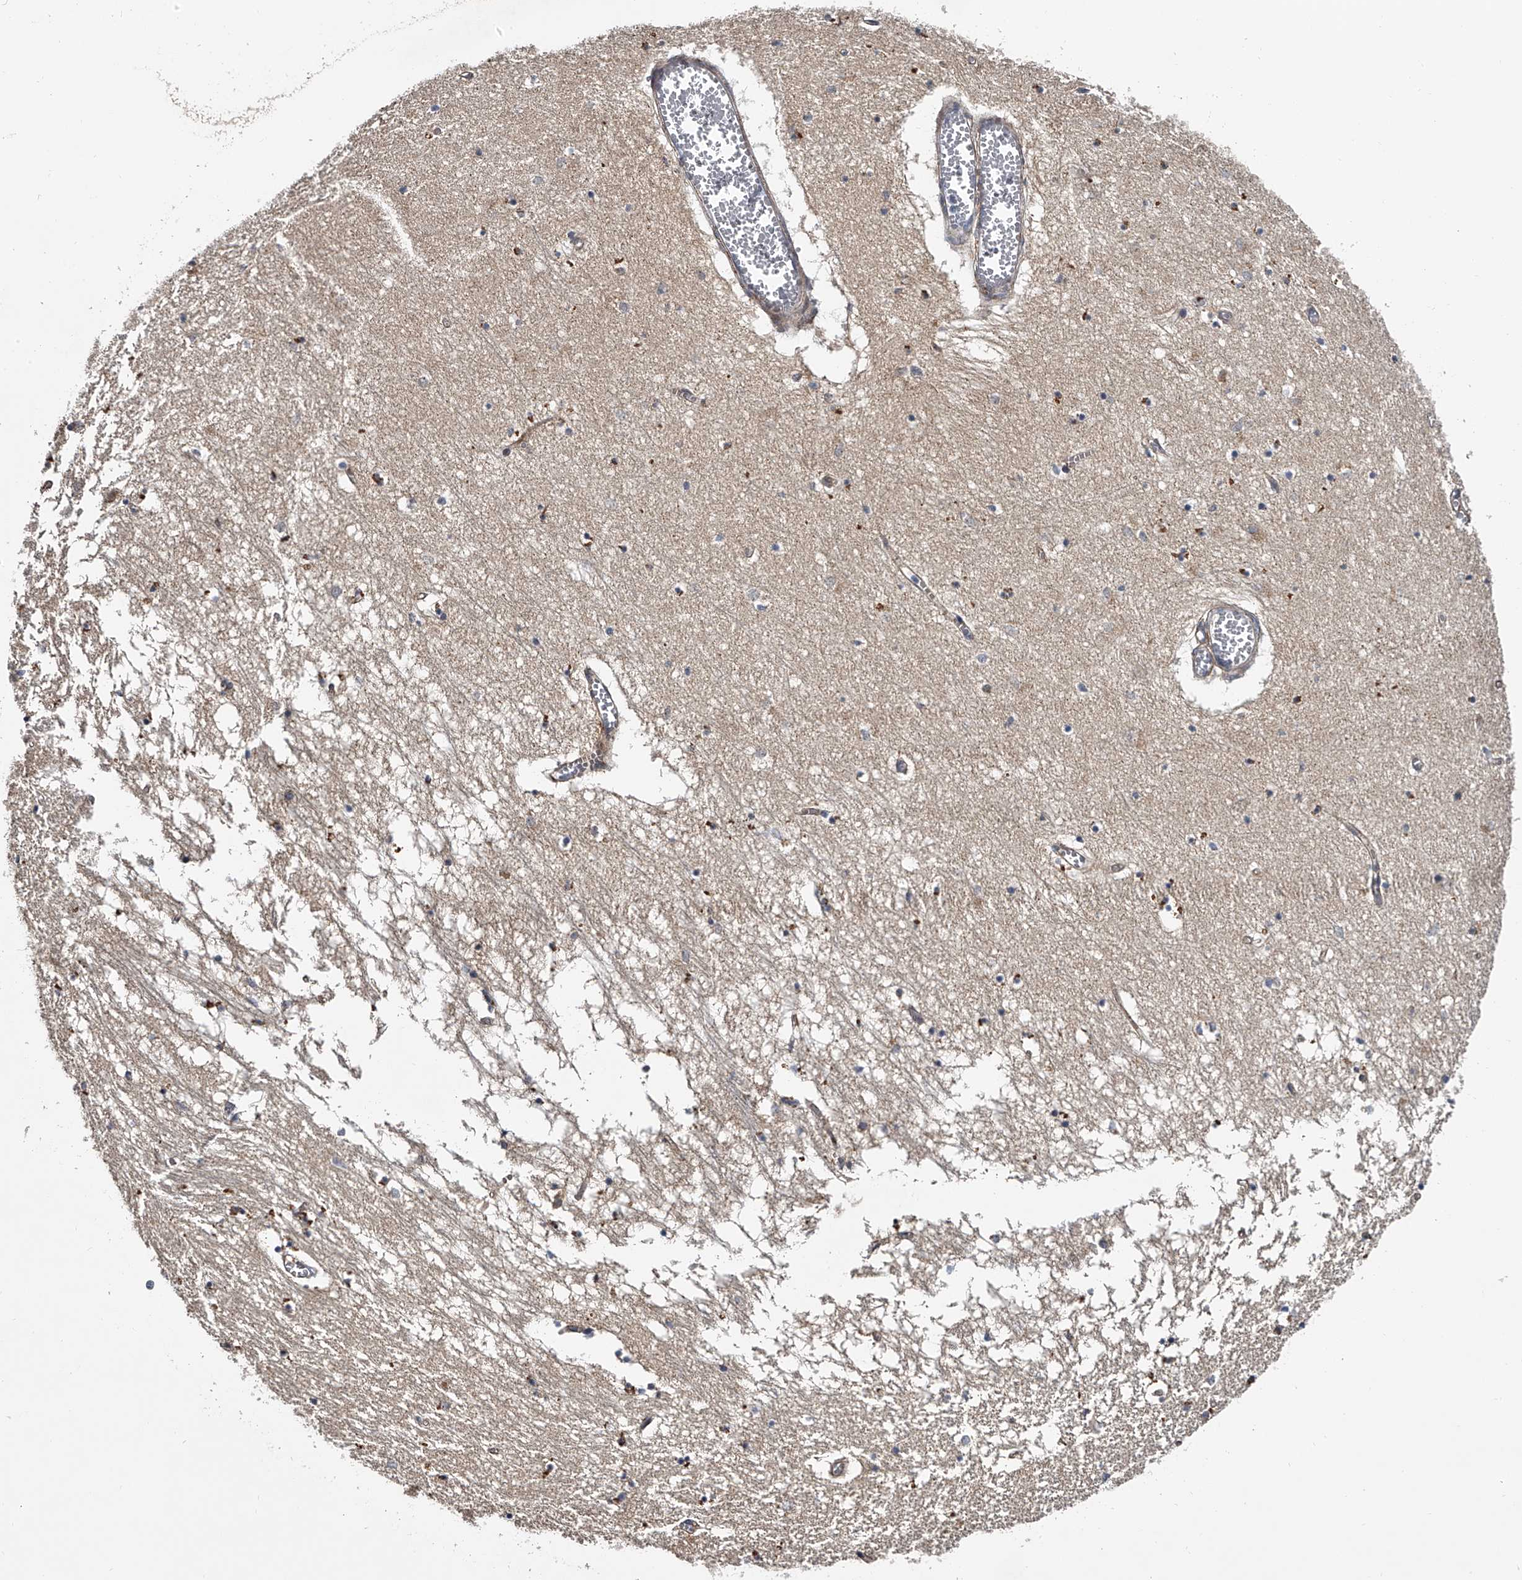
{"staining": {"intensity": "negative", "quantity": "none", "location": "none"}, "tissue": "hippocampus", "cell_type": "Glial cells", "image_type": "normal", "snomed": [{"axis": "morphology", "description": "Normal tissue, NOS"}, {"axis": "topography", "description": "Hippocampus"}], "caption": "Unremarkable hippocampus was stained to show a protein in brown. There is no significant expression in glial cells. (DAB (3,3'-diaminobenzidine) IHC with hematoxylin counter stain).", "gene": "MDN1", "patient": {"sex": "male", "age": 70}}